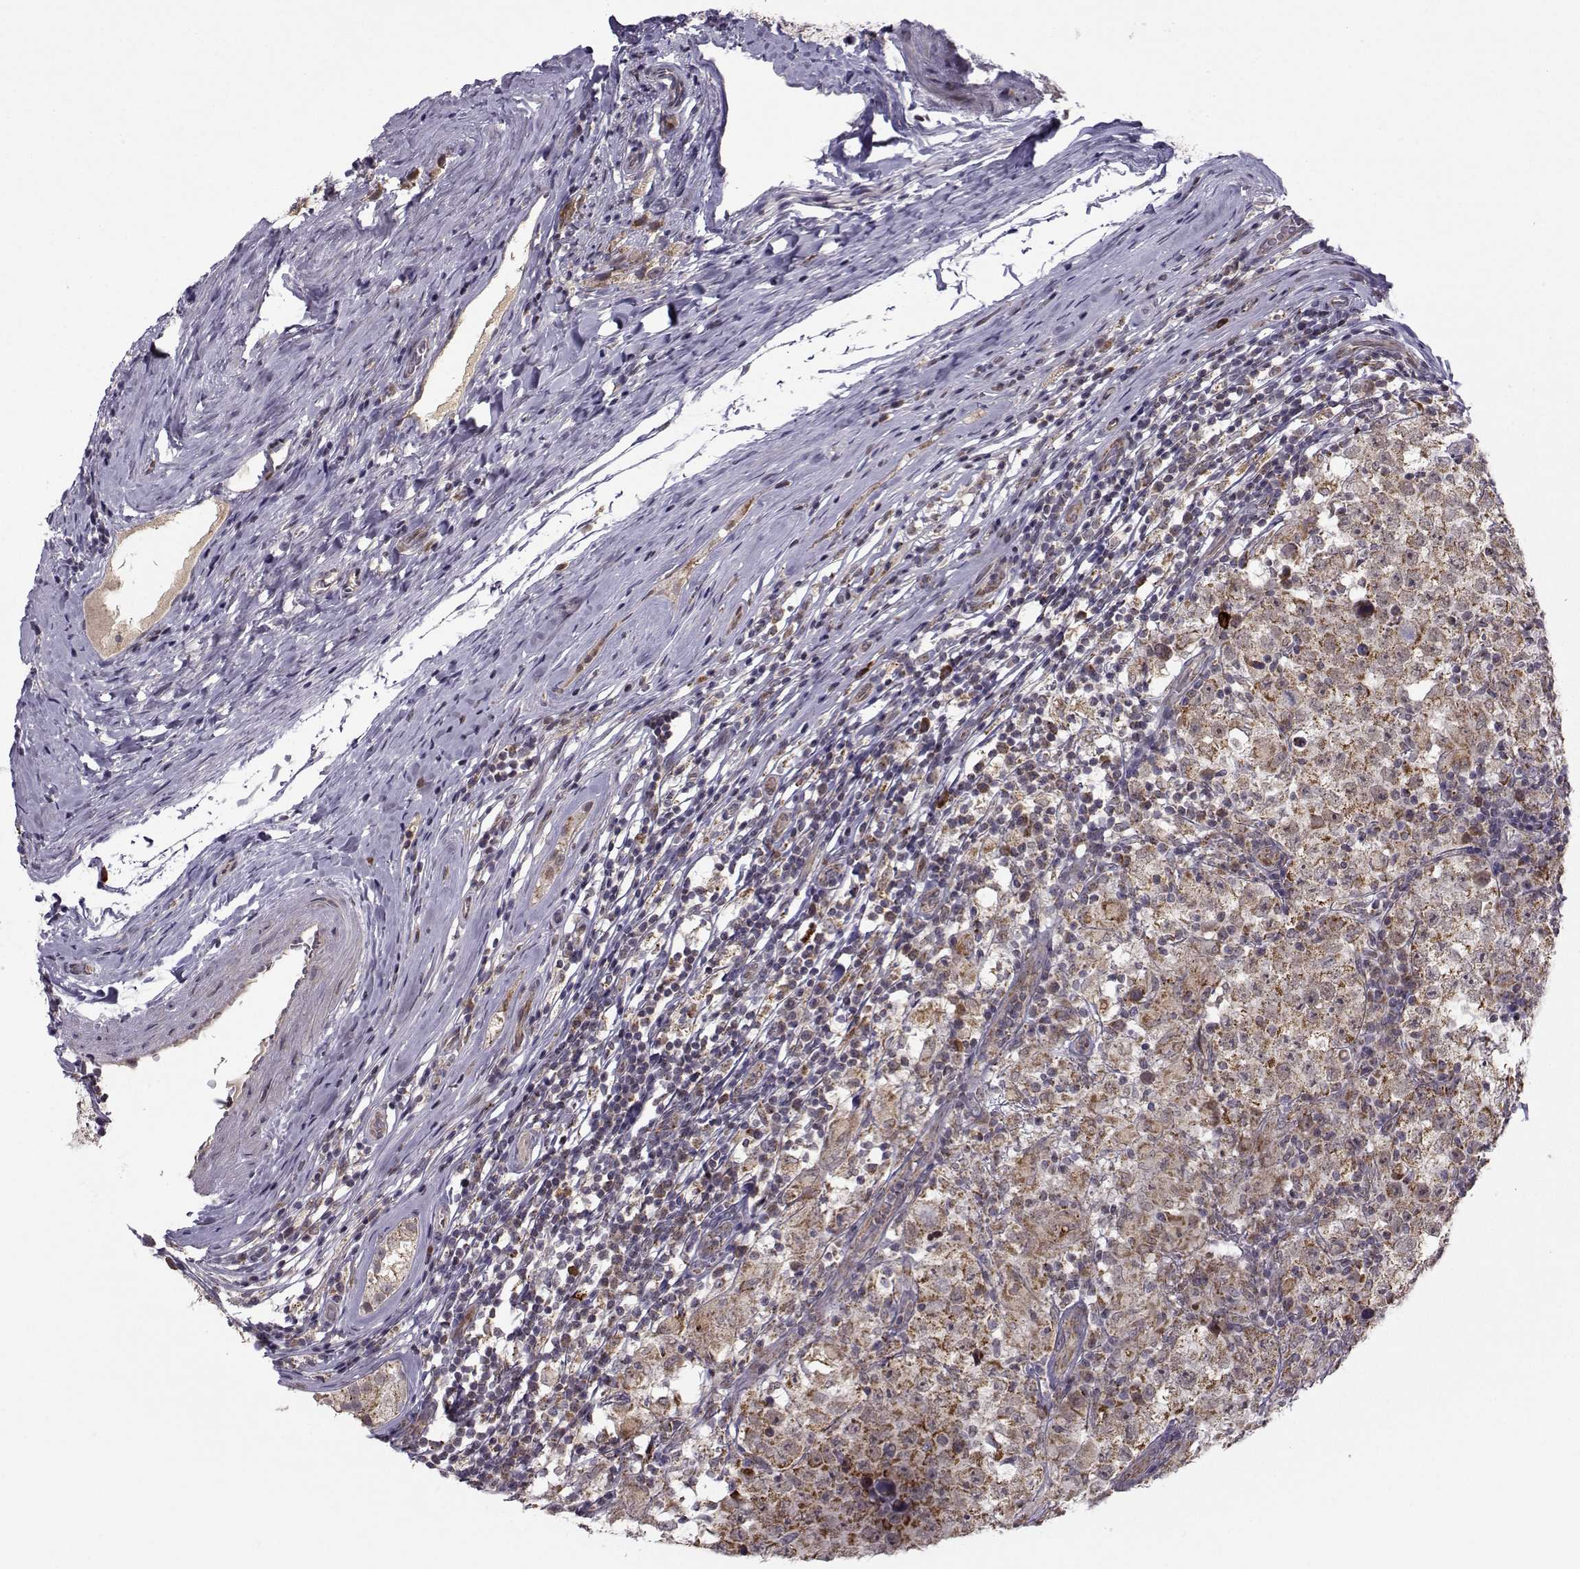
{"staining": {"intensity": "moderate", "quantity": "25%-75%", "location": "cytoplasmic/membranous"}, "tissue": "testis cancer", "cell_type": "Tumor cells", "image_type": "cancer", "snomed": [{"axis": "morphology", "description": "Seminoma, NOS"}, {"axis": "morphology", "description": "Carcinoma, Embryonal, NOS"}, {"axis": "topography", "description": "Testis"}], "caption": "Moderate cytoplasmic/membranous positivity for a protein is present in approximately 25%-75% of tumor cells of seminoma (testis) using immunohistochemistry.", "gene": "NECAB3", "patient": {"sex": "male", "age": 41}}